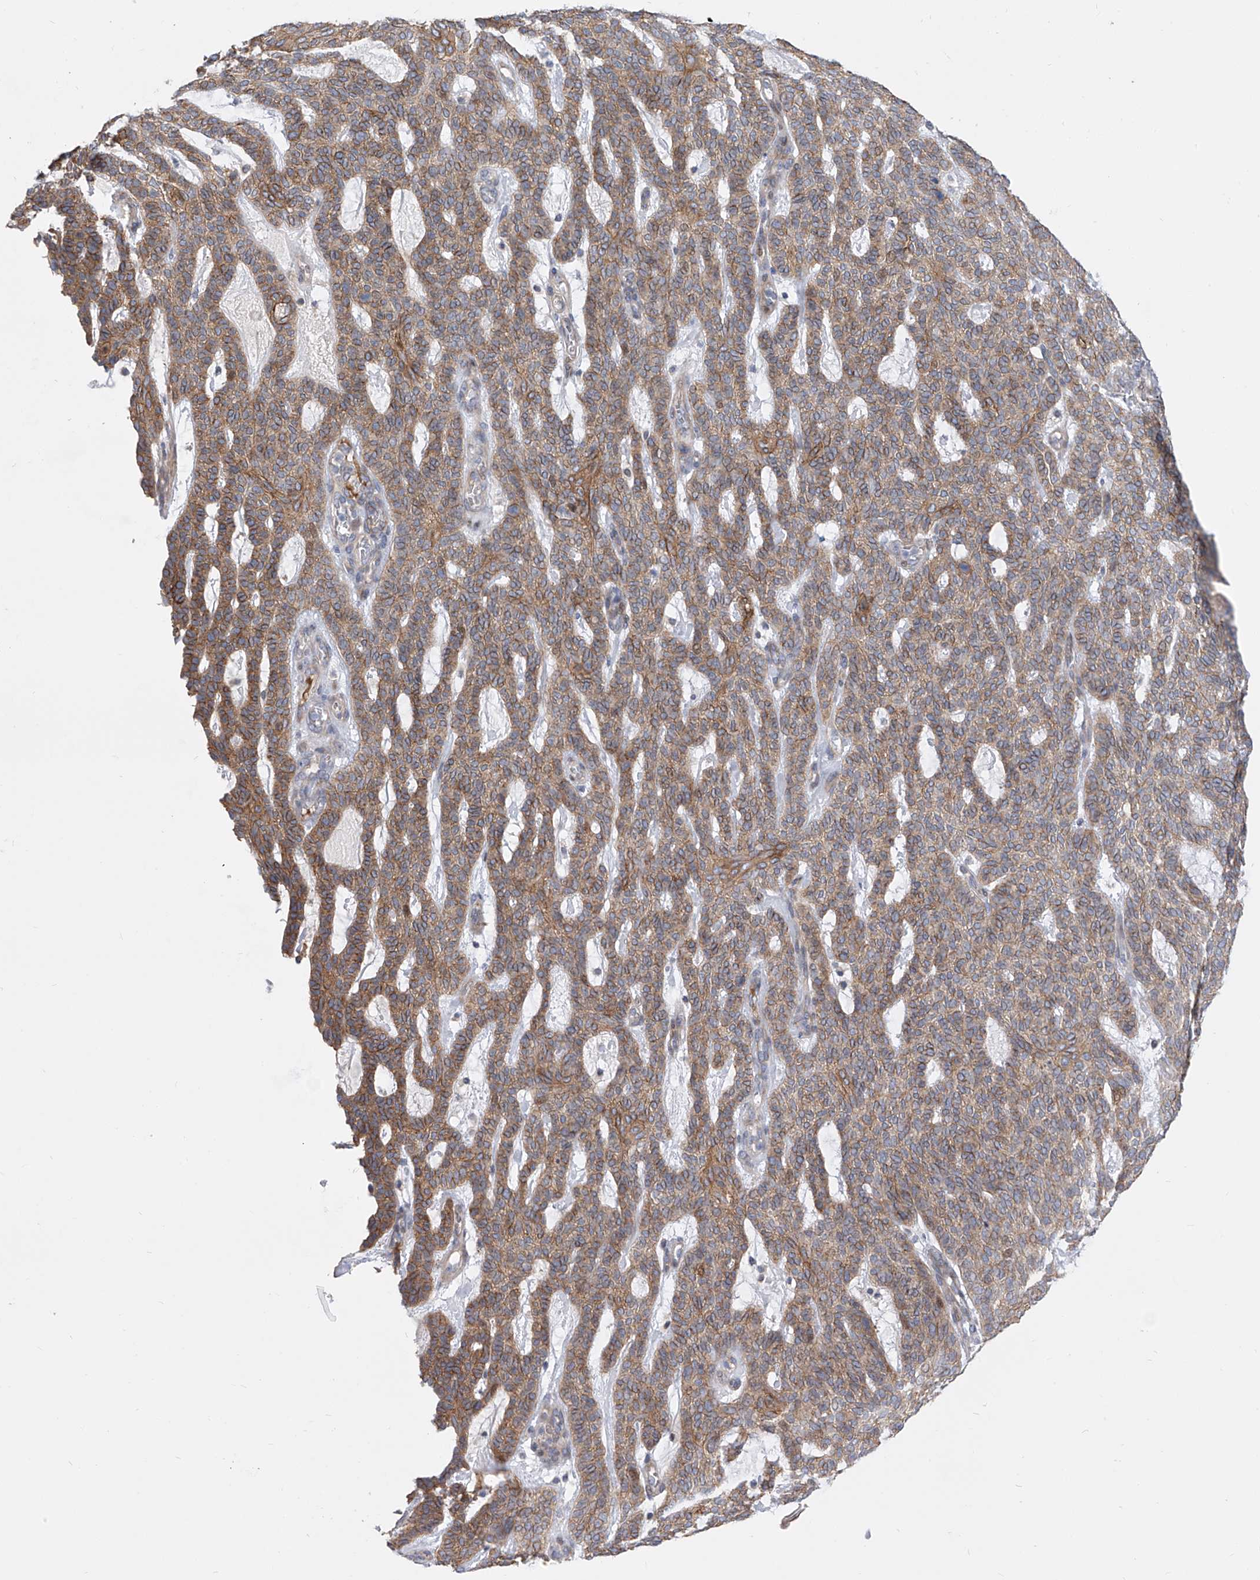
{"staining": {"intensity": "moderate", "quantity": ">75%", "location": "cytoplasmic/membranous"}, "tissue": "skin cancer", "cell_type": "Tumor cells", "image_type": "cancer", "snomed": [{"axis": "morphology", "description": "Squamous cell carcinoma, NOS"}, {"axis": "topography", "description": "Skin"}], "caption": "The immunohistochemical stain highlights moderate cytoplasmic/membranous expression in tumor cells of skin cancer tissue.", "gene": "LRRC1", "patient": {"sex": "female", "age": 90}}